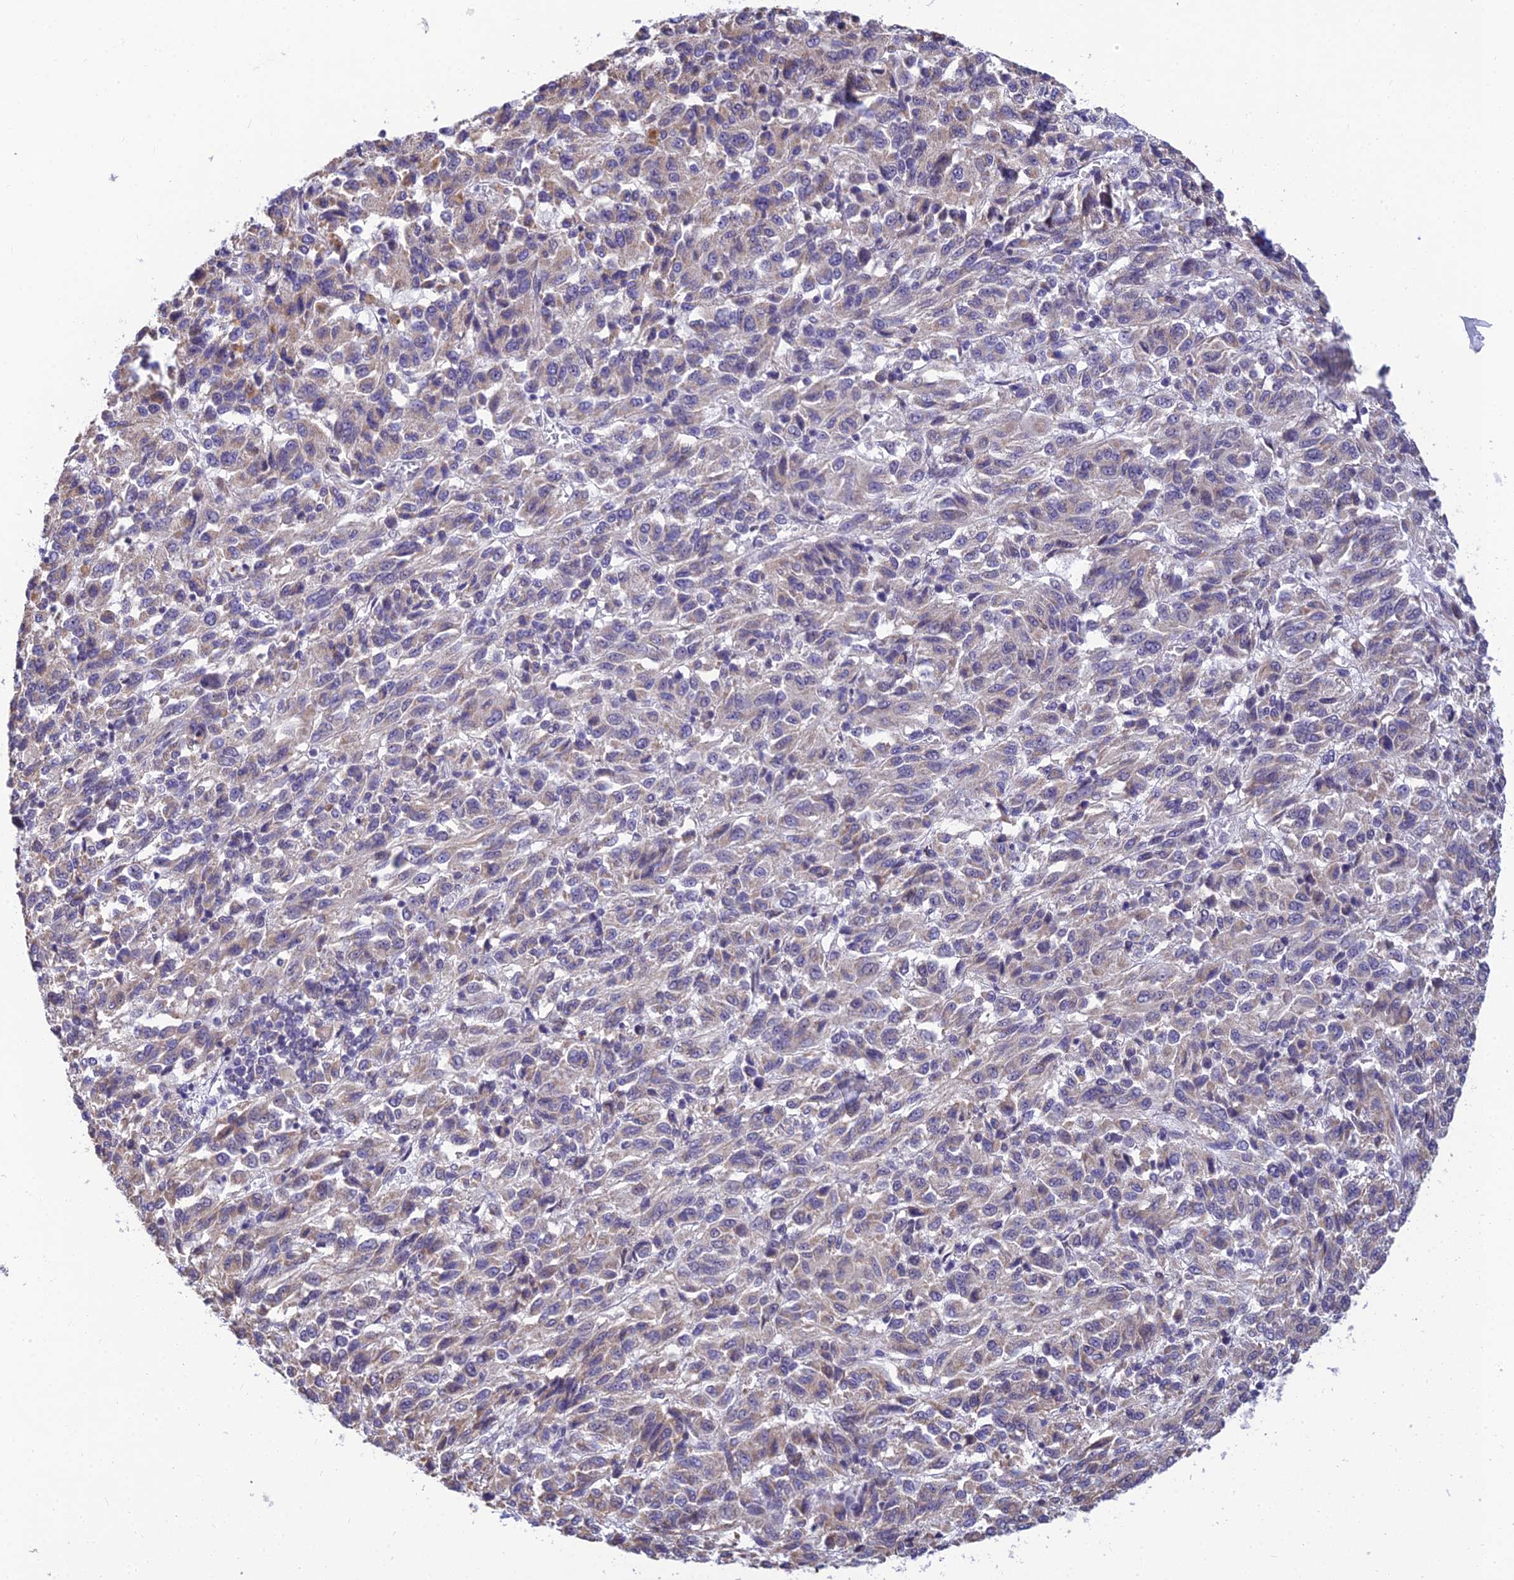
{"staining": {"intensity": "weak", "quantity": "25%-75%", "location": "cytoplasmic/membranous"}, "tissue": "melanoma", "cell_type": "Tumor cells", "image_type": "cancer", "snomed": [{"axis": "morphology", "description": "Malignant melanoma, Metastatic site"}, {"axis": "topography", "description": "Lung"}], "caption": "High-magnification brightfield microscopy of melanoma stained with DAB (brown) and counterstained with hematoxylin (blue). tumor cells exhibit weak cytoplasmic/membranous expression is present in about25%-75% of cells.", "gene": "C2orf49", "patient": {"sex": "male", "age": 64}}